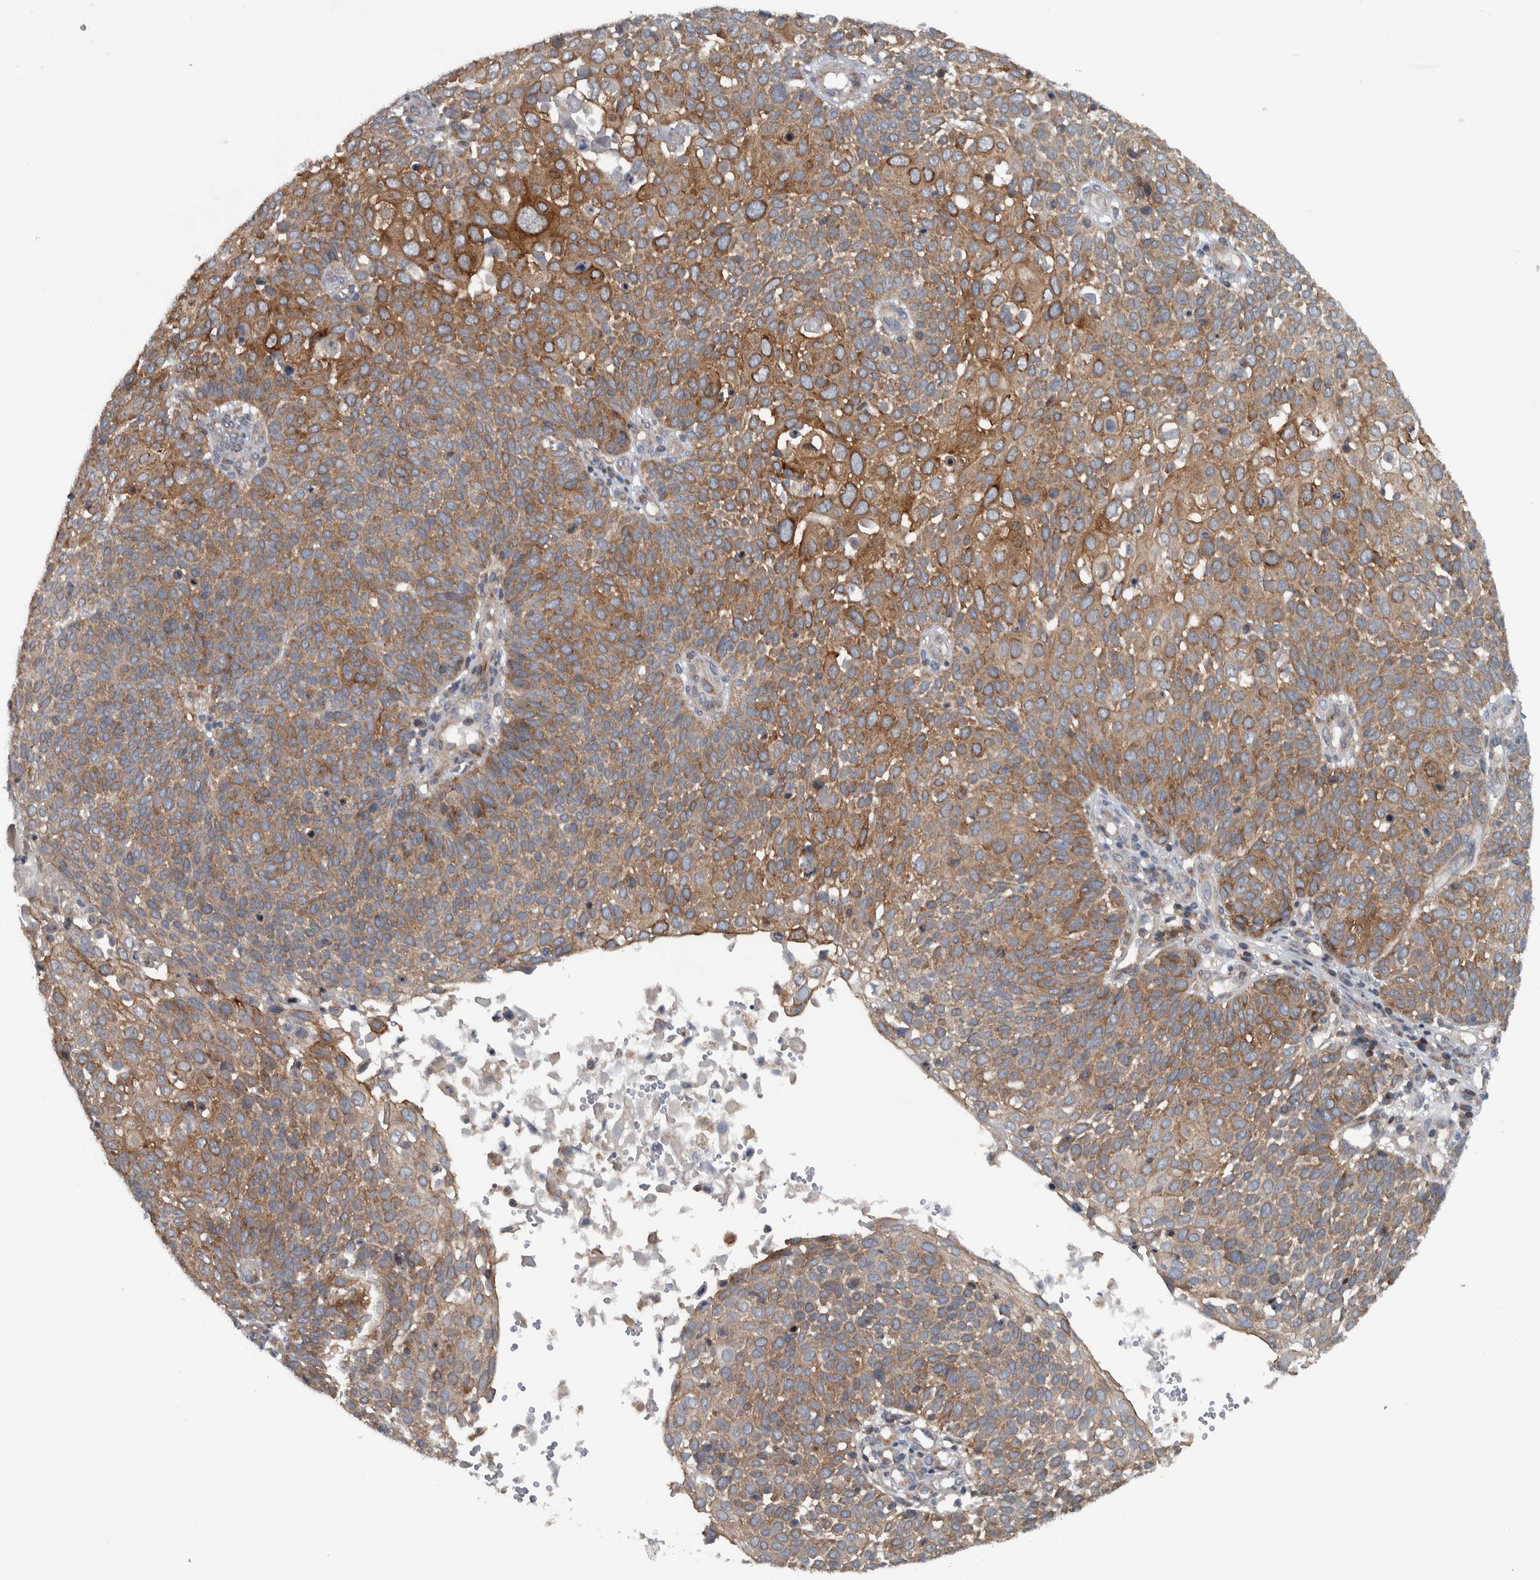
{"staining": {"intensity": "moderate", "quantity": ">75%", "location": "cytoplasmic/membranous"}, "tissue": "cervical cancer", "cell_type": "Tumor cells", "image_type": "cancer", "snomed": [{"axis": "morphology", "description": "Squamous cell carcinoma, NOS"}, {"axis": "topography", "description": "Cervix"}], "caption": "Immunohistochemistry histopathology image of squamous cell carcinoma (cervical) stained for a protein (brown), which demonstrates medium levels of moderate cytoplasmic/membranous expression in approximately >75% of tumor cells.", "gene": "BAIAP2L1", "patient": {"sex": "female", "age": 74}}